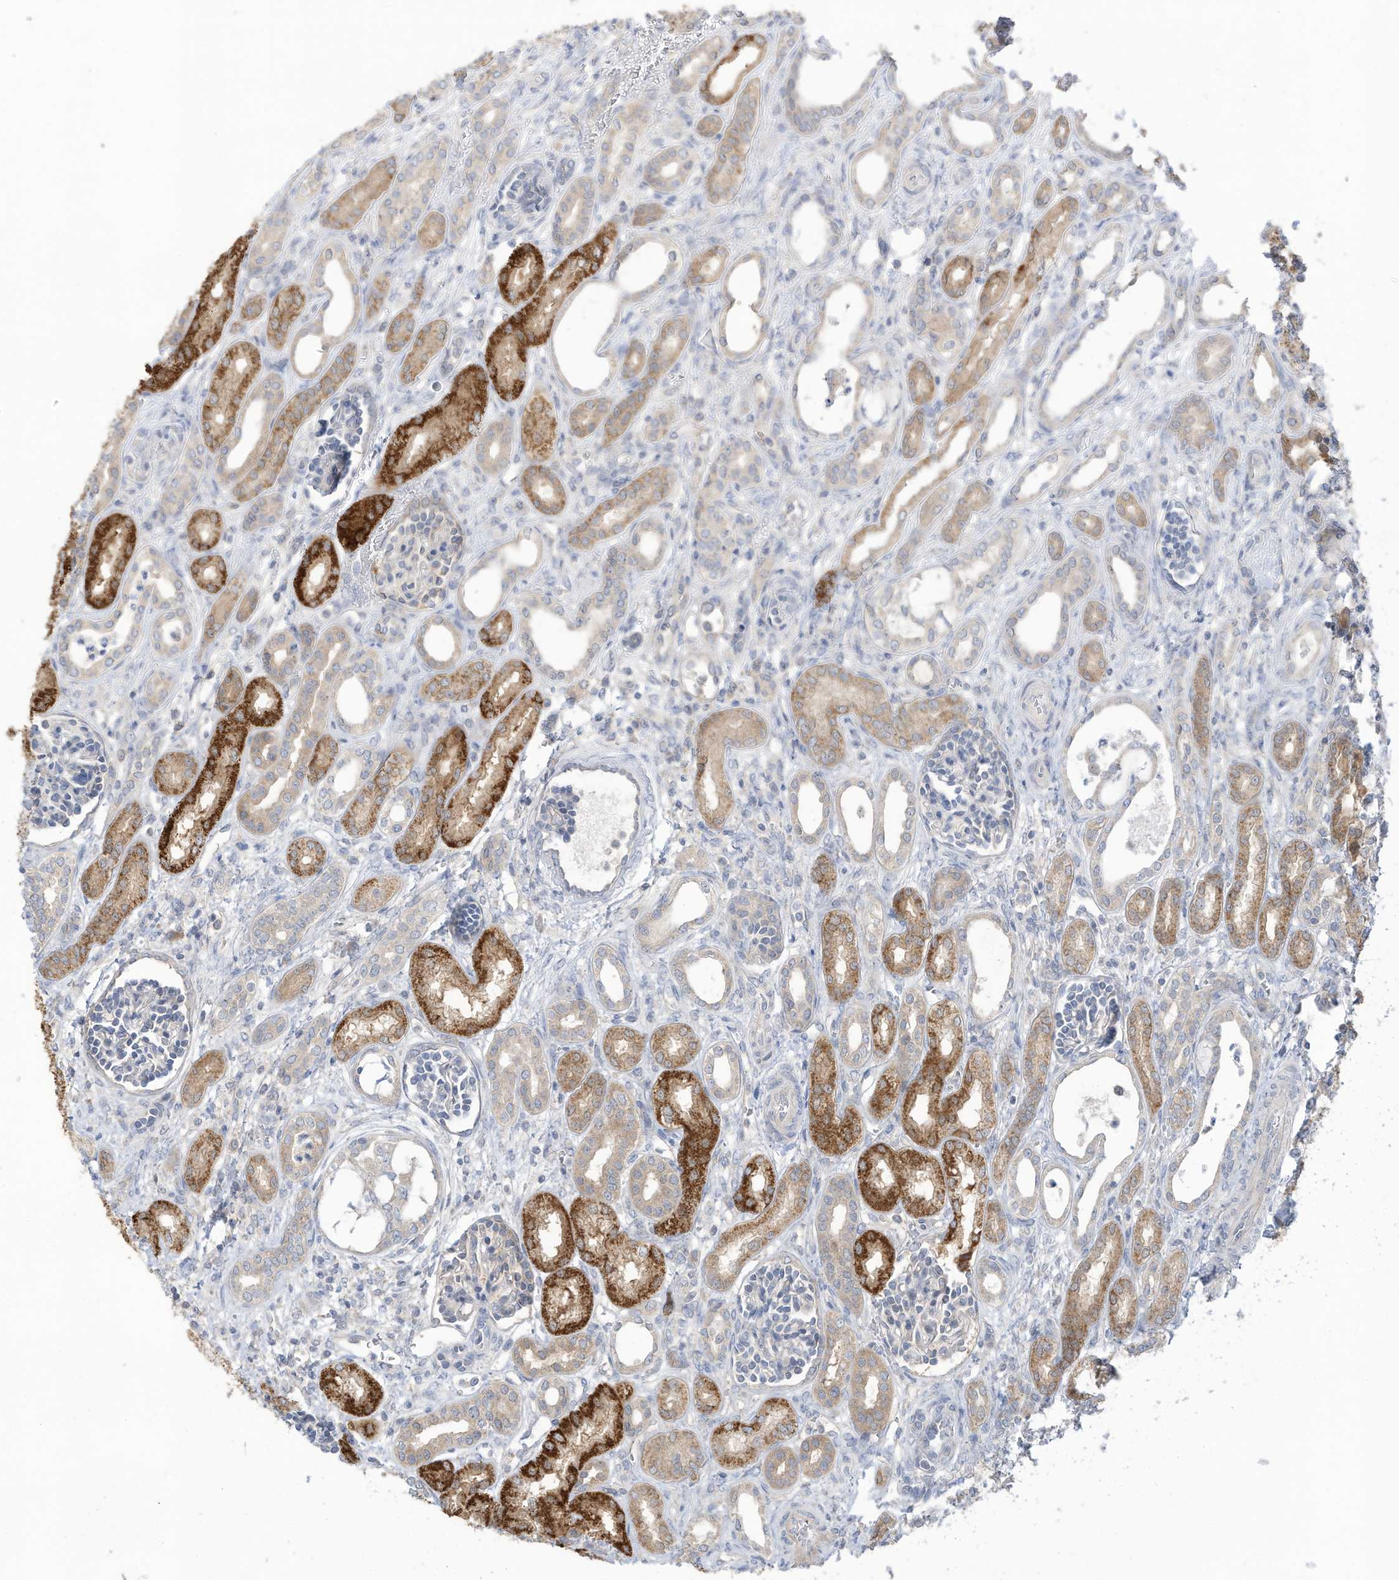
{"staining": {"intensity": "negative", "quantity": "none", "location": "none"}, "tissue": "kidney", "cell_type": "Cells in glomeruli", "image_type": "normal", "snomed": [{"axis": "morphology", "description": "Normal tissue, NOS"}, {"axis": "morphology", "description": "Neoplasm, malignant, NOS"}, {"axis": "topography", "description": "Kidney"}], "caption": "Histopathology image shows no protein staining in cells in glomeruli of benign kidney. (Stains: DAB (3,3'-diaminobenzidine) IHC with hematoxylin counter stain, Microscopy: brightfield microscopy at high magnification).", "gene": "LRRN2", "patient": {"sex": "female", "age": 1}}